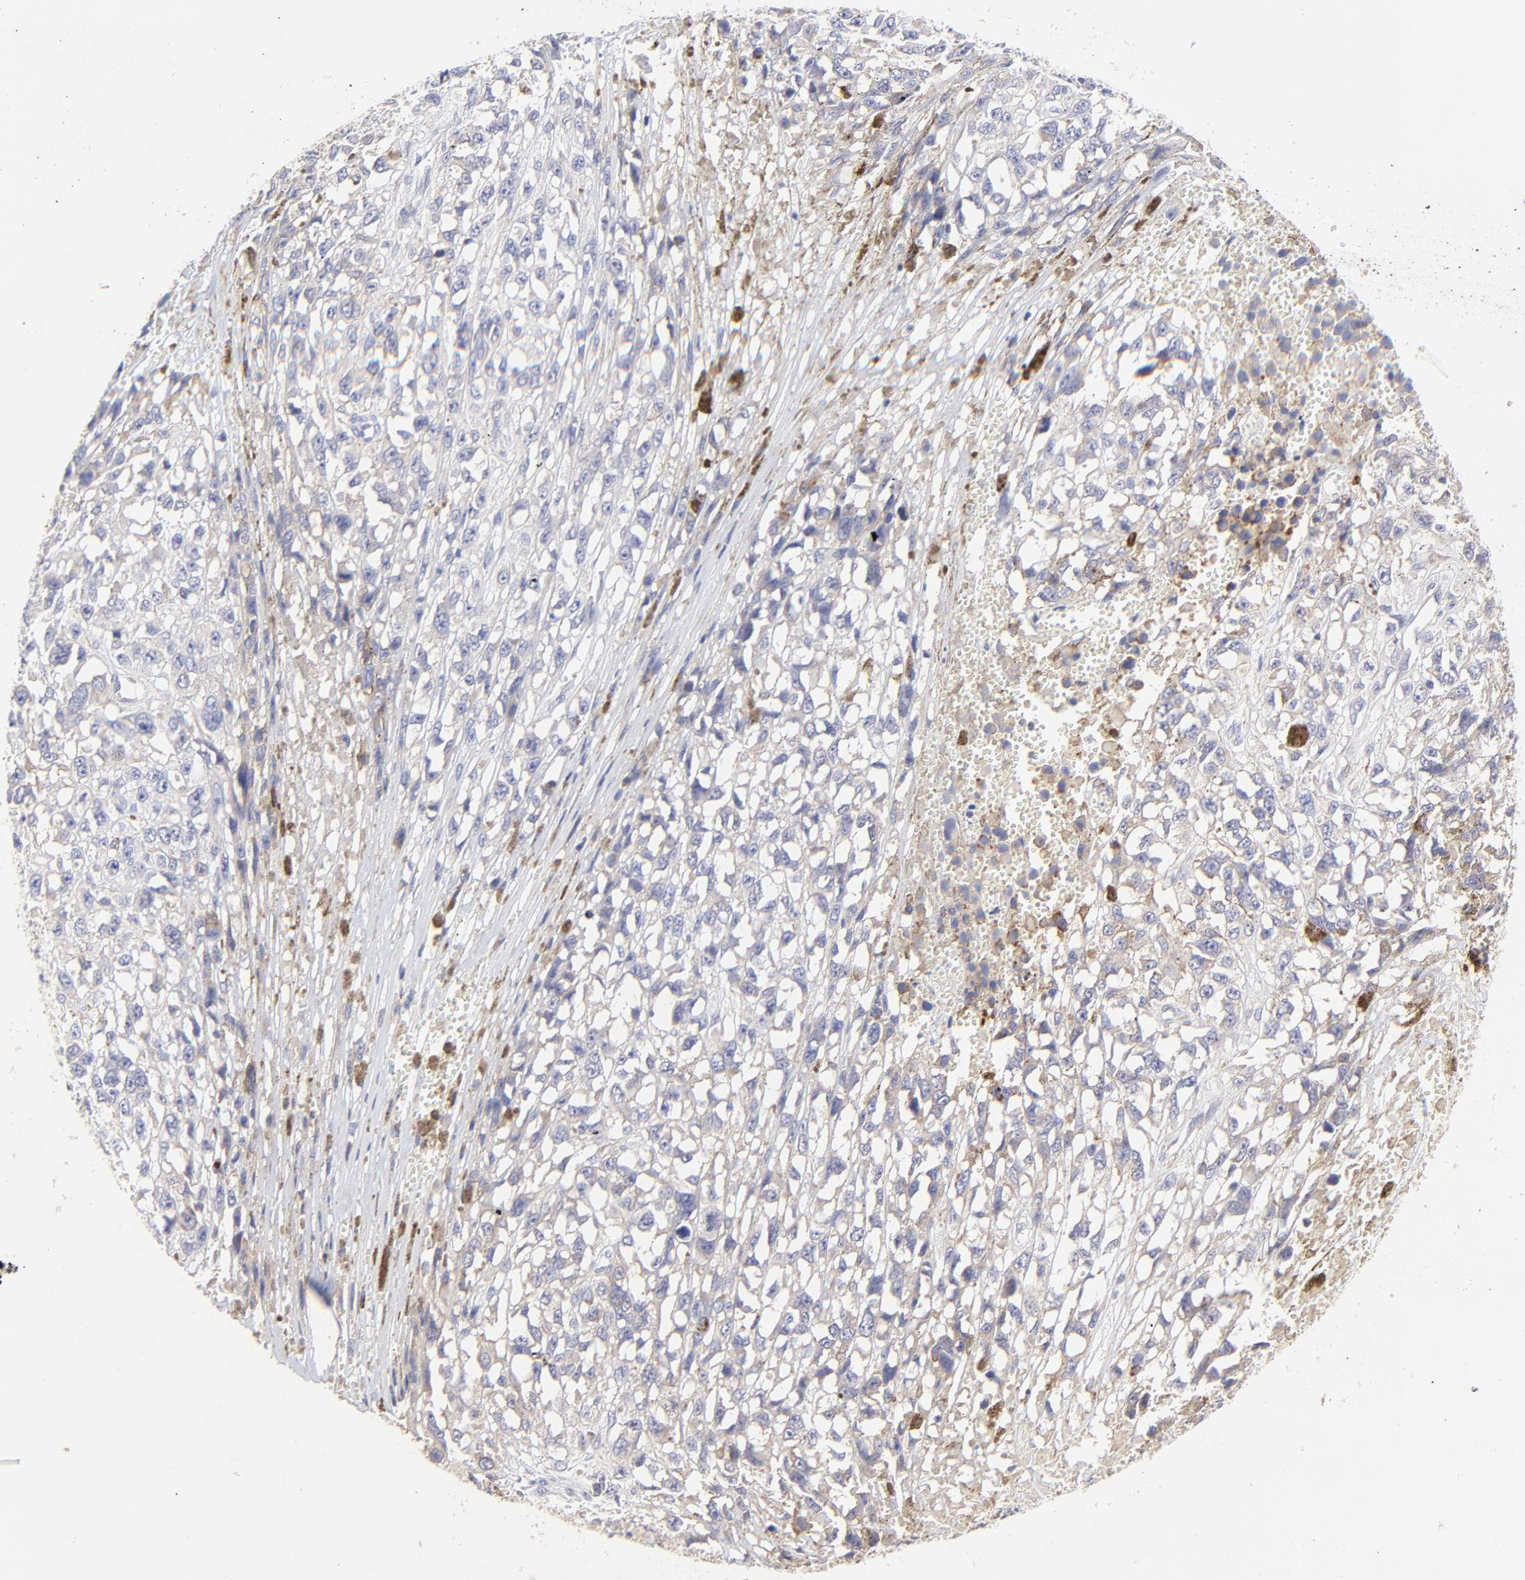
{"staining": {"intensity": "weak", "quantity": "25%-75%", "location": "cytoplasmic/membranous"}, "tissue": "melanoma", "cell_type": "Tumor cells", "image_type": "cancer", "snomed": [{"axis": "morphology", "description": "Malignant melanoma, Metastatic site"}, {"axis": "topography", "description": "Lymph node"}], "caption": "This is an image of immunohistochemistry (IHC) staining of malignant melanoma (metastatic site), which shows weak expression in the cytoplasmic/membranous of tumor cells.", "gene": "LHFPL1", "patient": {"sex": "male", "age": 59}}